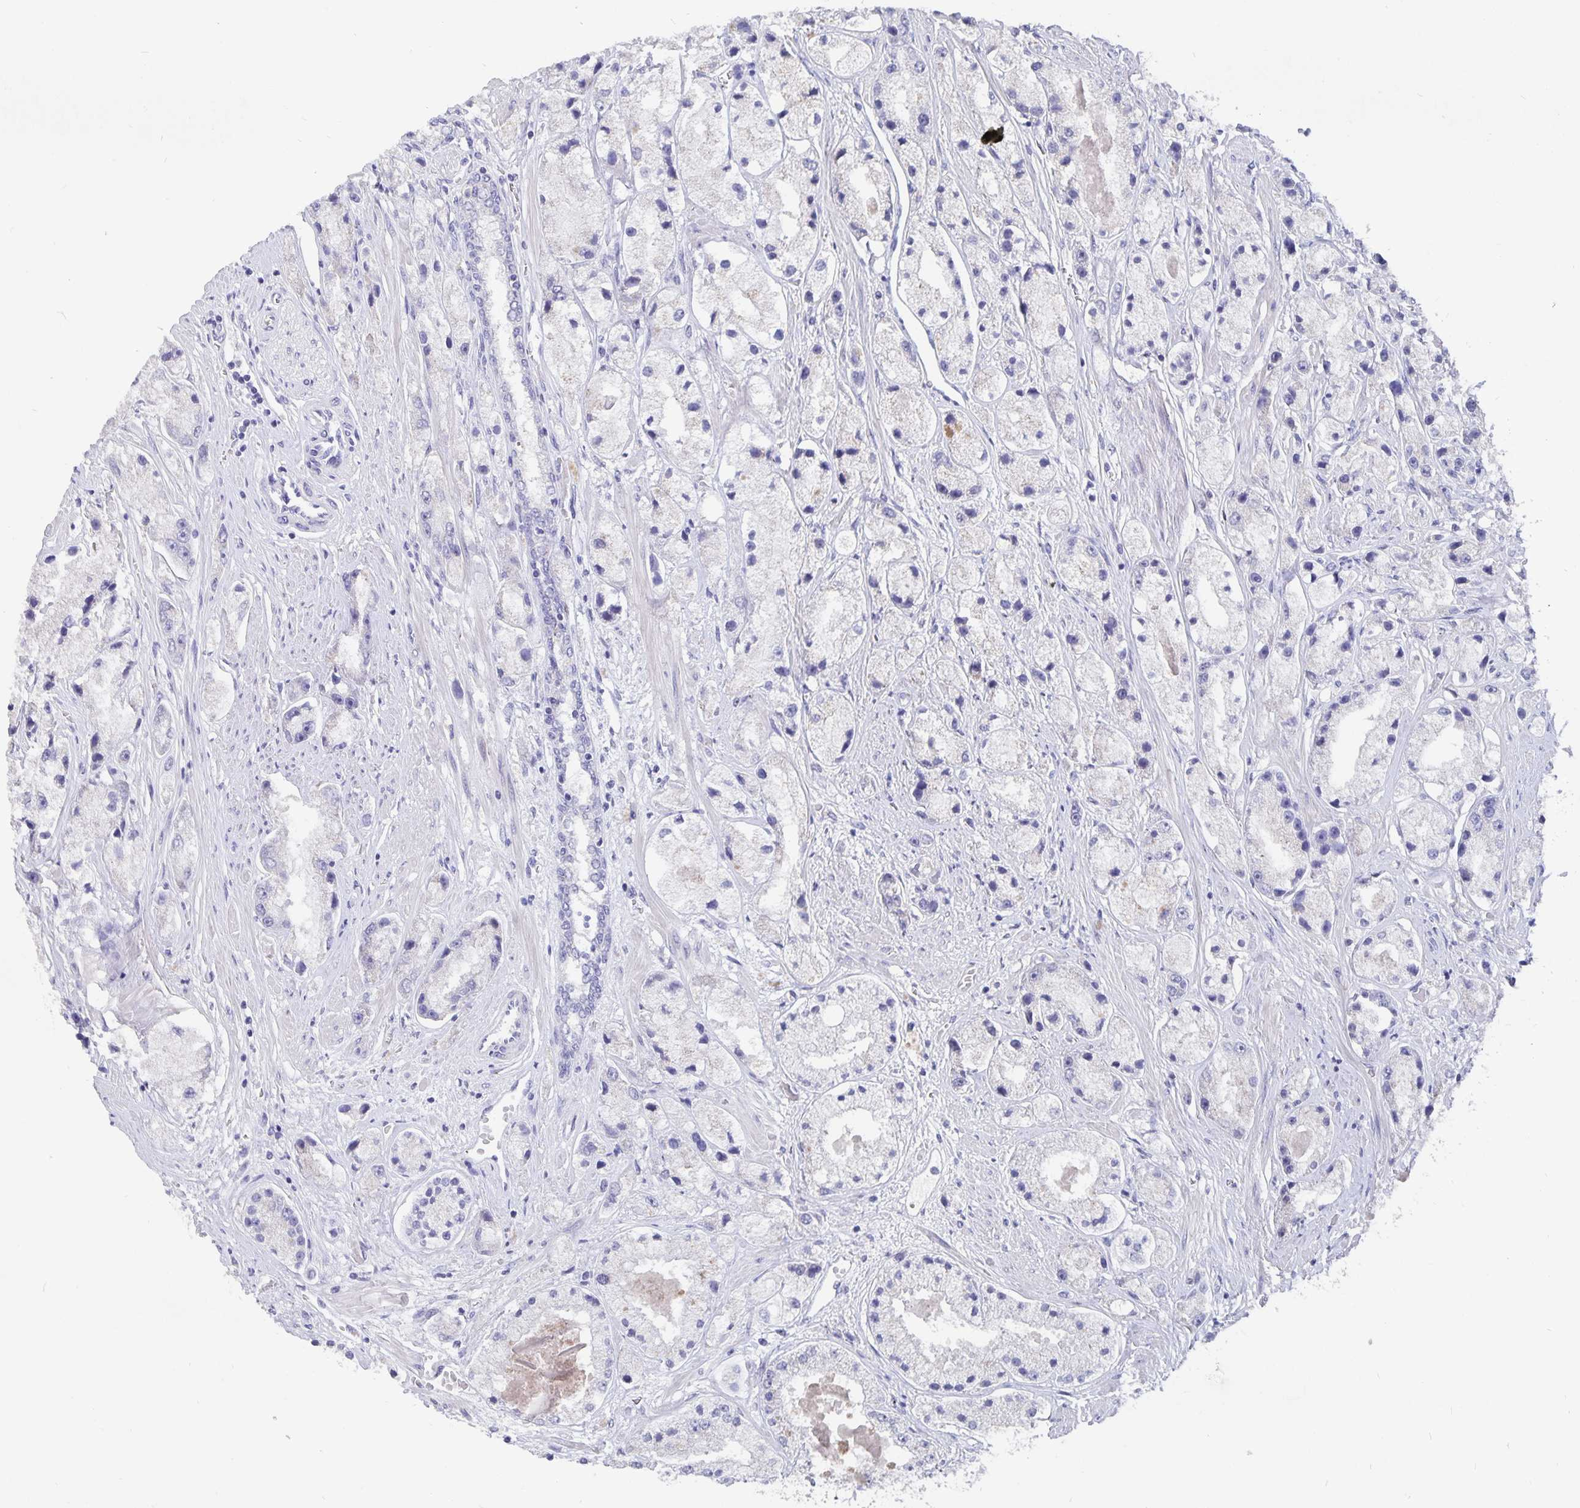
{"staining": {"intensity": "negative", "quantity": "none", "location": "none"}, "tissue": "prostate cancer", "cell_type": "Tumor cells", "image_type": "cancer", "snomed": [{"axis": "morphology", "description": "Adenocarcinoma, High grade"}, {"axis": "topography", "description": "Prostate"}], "caption": "IHC image of neoplastic tissue: adenocarcinoma (high-grade) (prostate) stained with DAB displays no significant protein expression in tumor cells.", "gene": "SMOC1", "patient": {"sex": "male", "age": 67}}